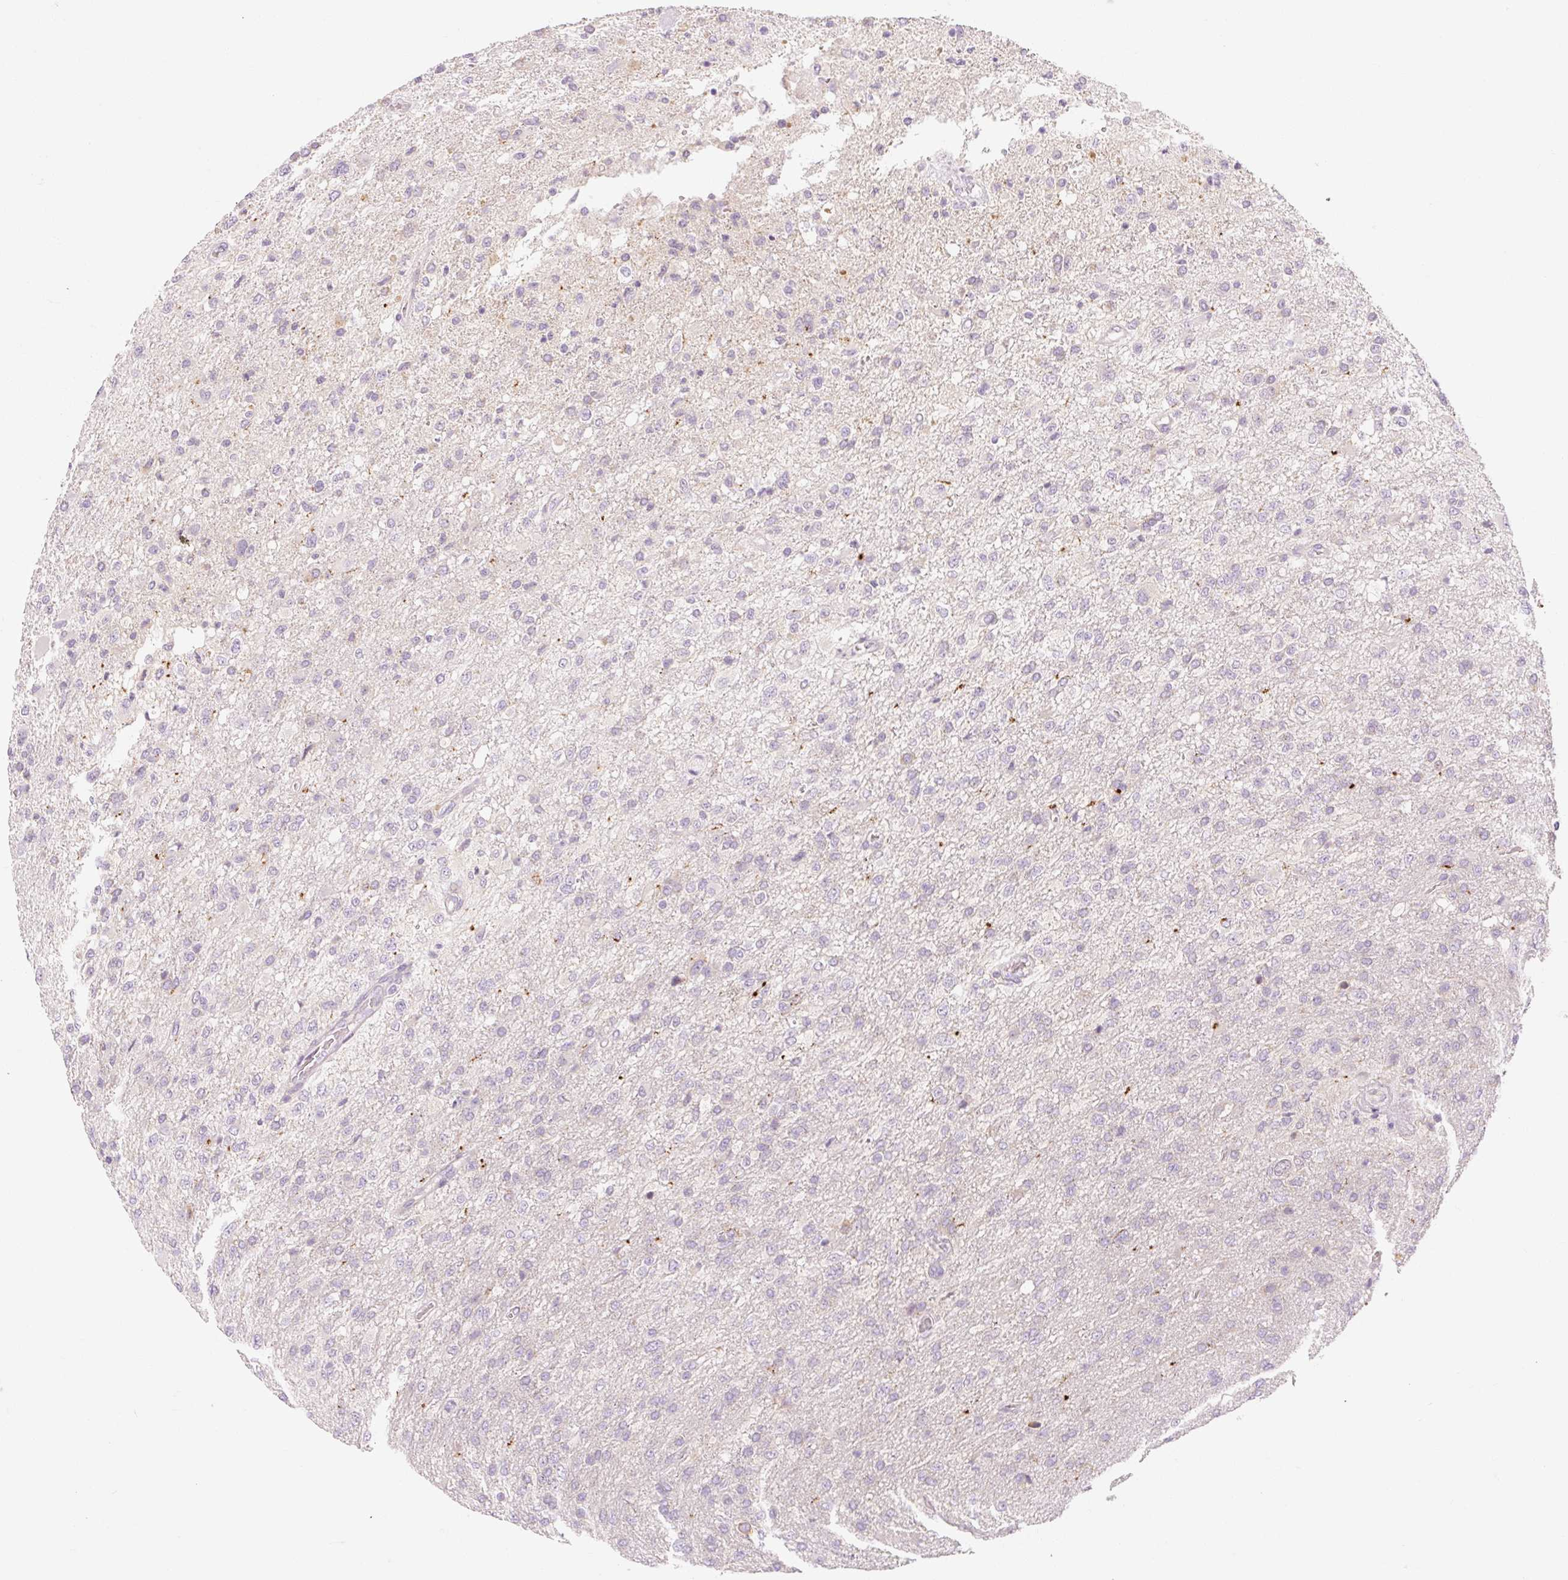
{"staining": {"intensity": "negative", "quantity": "none", "location": "none"}, "tissue": "glioma", "cell_type": "Tumor cells", "image_type": "cancer", "snomed": [{"axis": "morphology", "description": "Glioma, malignant, High grade"}, {"axis": "topography", "description": "Brain"}], "caption": "Immunohistochemical staining of human malignant high-grade glioma exhibits no significant positivity in tumor cells.", "gene": "MYO1D", "patient": {"sex": "female", "age": 74}}